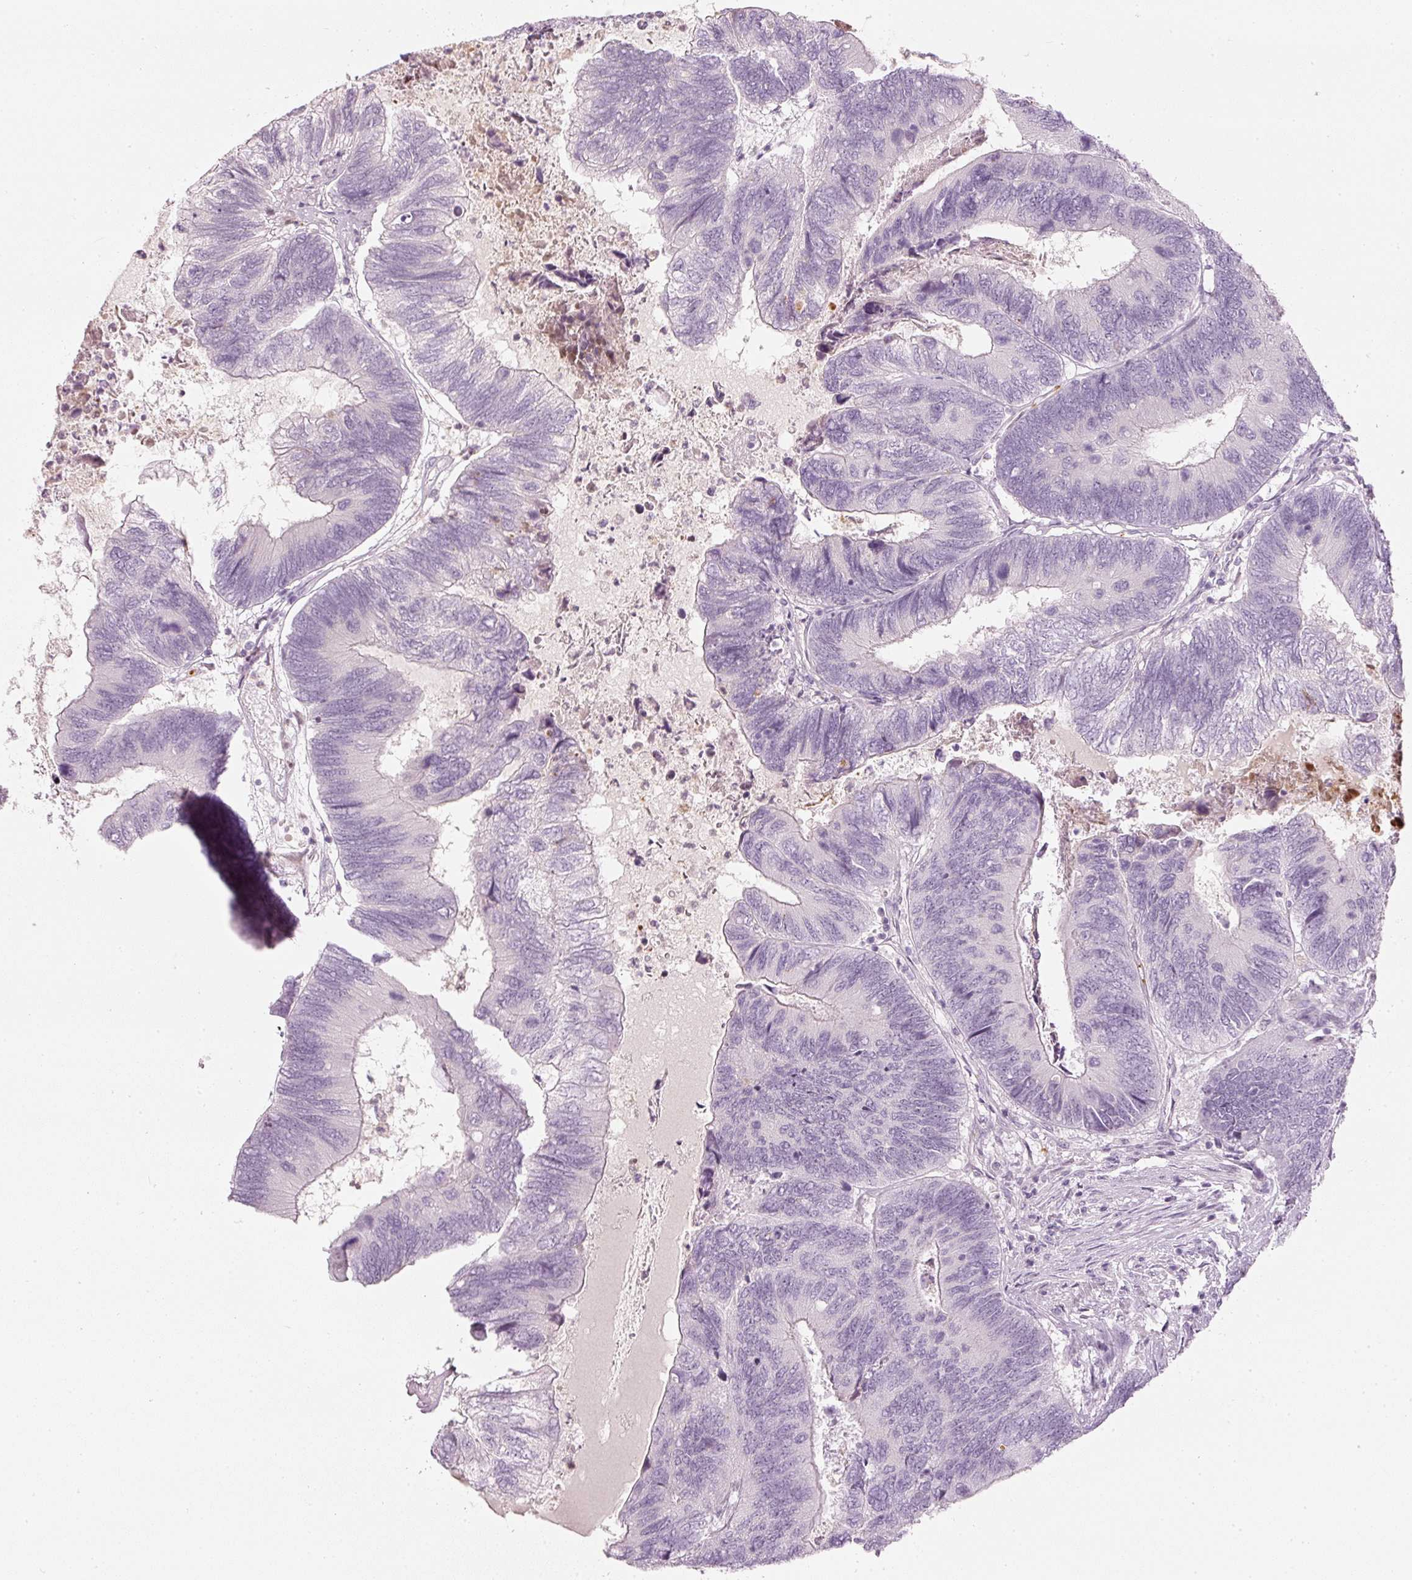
{"staining": {"intensity": "negative", "quantity": "none", "location": "none"}, "tissue": "colorectal cancer", "cell_type": "Tumor cells", "image_type": "cancer", "snomed": [{"axis": "morphology", "description": "Adenocarcinoma, NOS"}, {"axis": "topography", "description": "Colon"}], "caption": "Immunohistochemical staining of human colorectal adenocarcinoma demonstrates no significant expression in tumor cells.", "gene": "LECT2", "patient": {"sex": "female", "age": 67}}